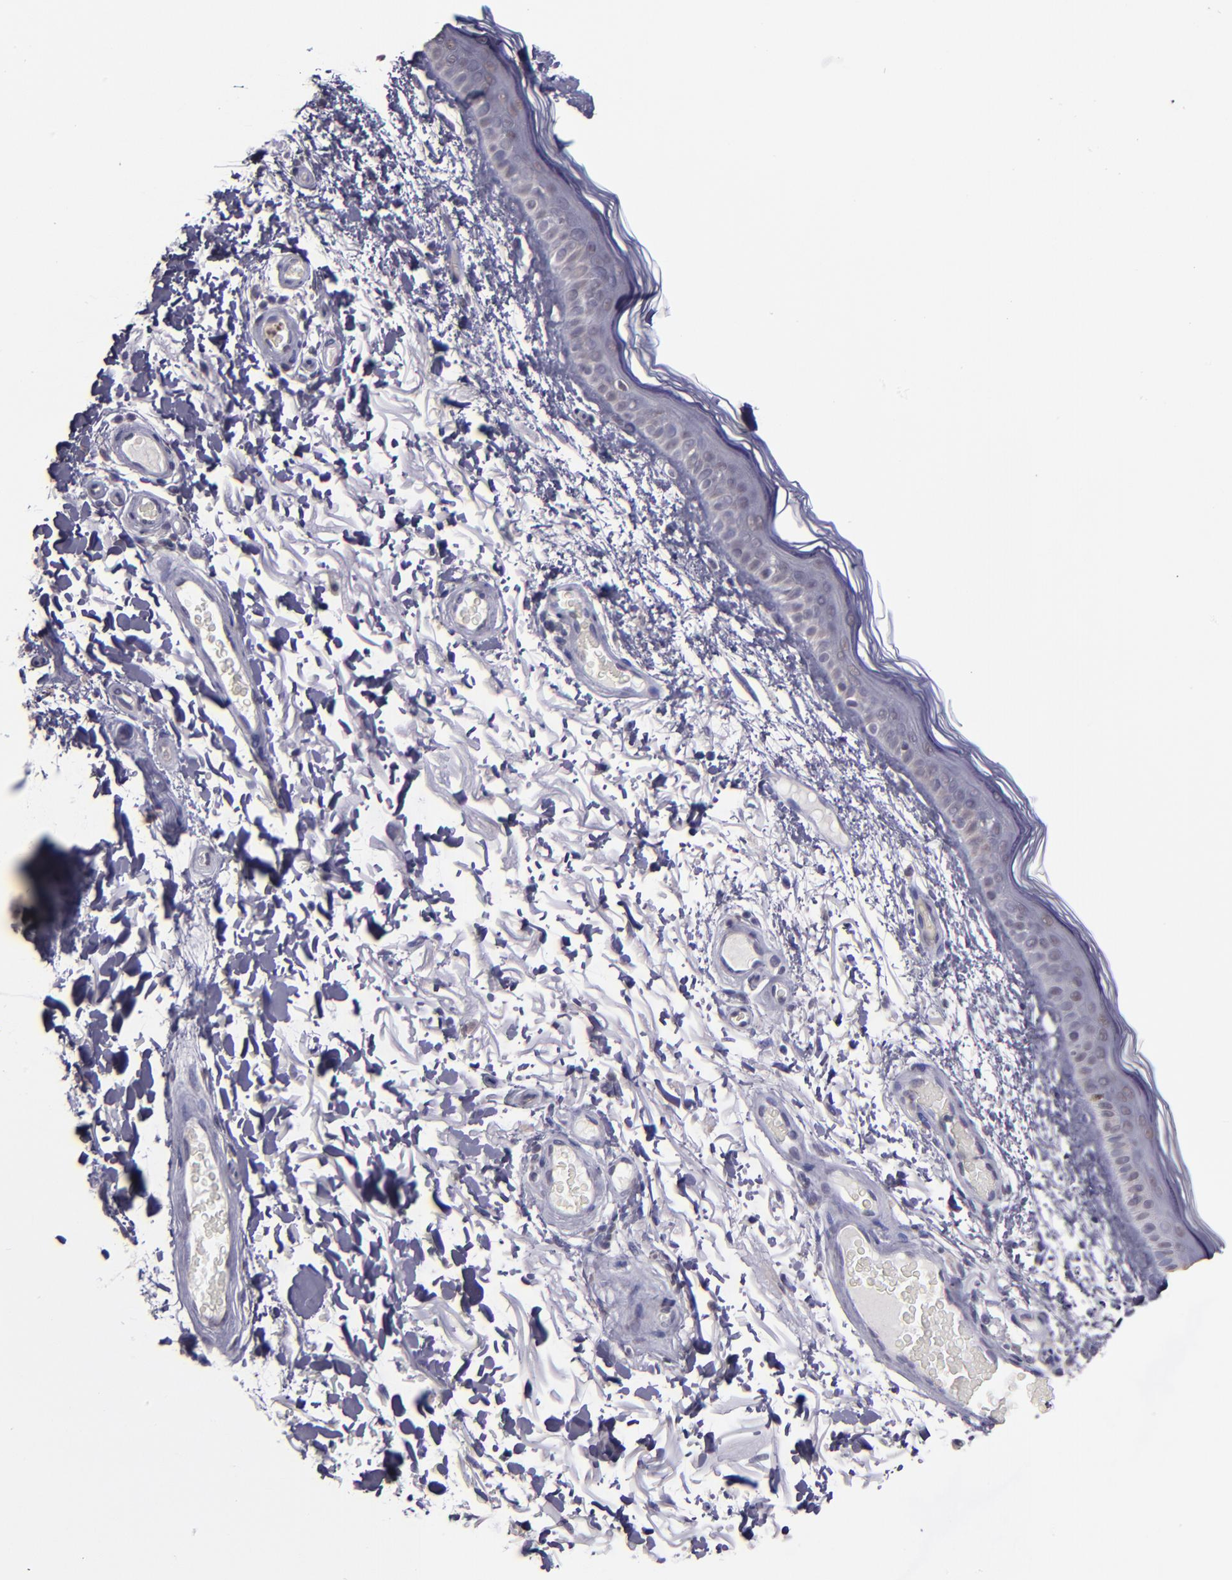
{"staining": {"intensity": "negative", "quantity": "none", "location": "none"}, "tissue": "skin", "cell_type": "Fibroblasts", "image_type": "normal", "snomed": [{"axis": "morphology", "description": "Normal tissue, NOS"}, {"axis": "topography", "description": "Skin"}], "caption": "Immunohistochemistry (IHC) of normal human skin displays no positivity in fibroblasts. The staining is performed using DAB (3,3'-diaminobenzidine) brown chromogen with nuclei counter-stained in using hematoxylin.", "gene": "CEBPE", "patient": {"sex": "male", "age": 63}}